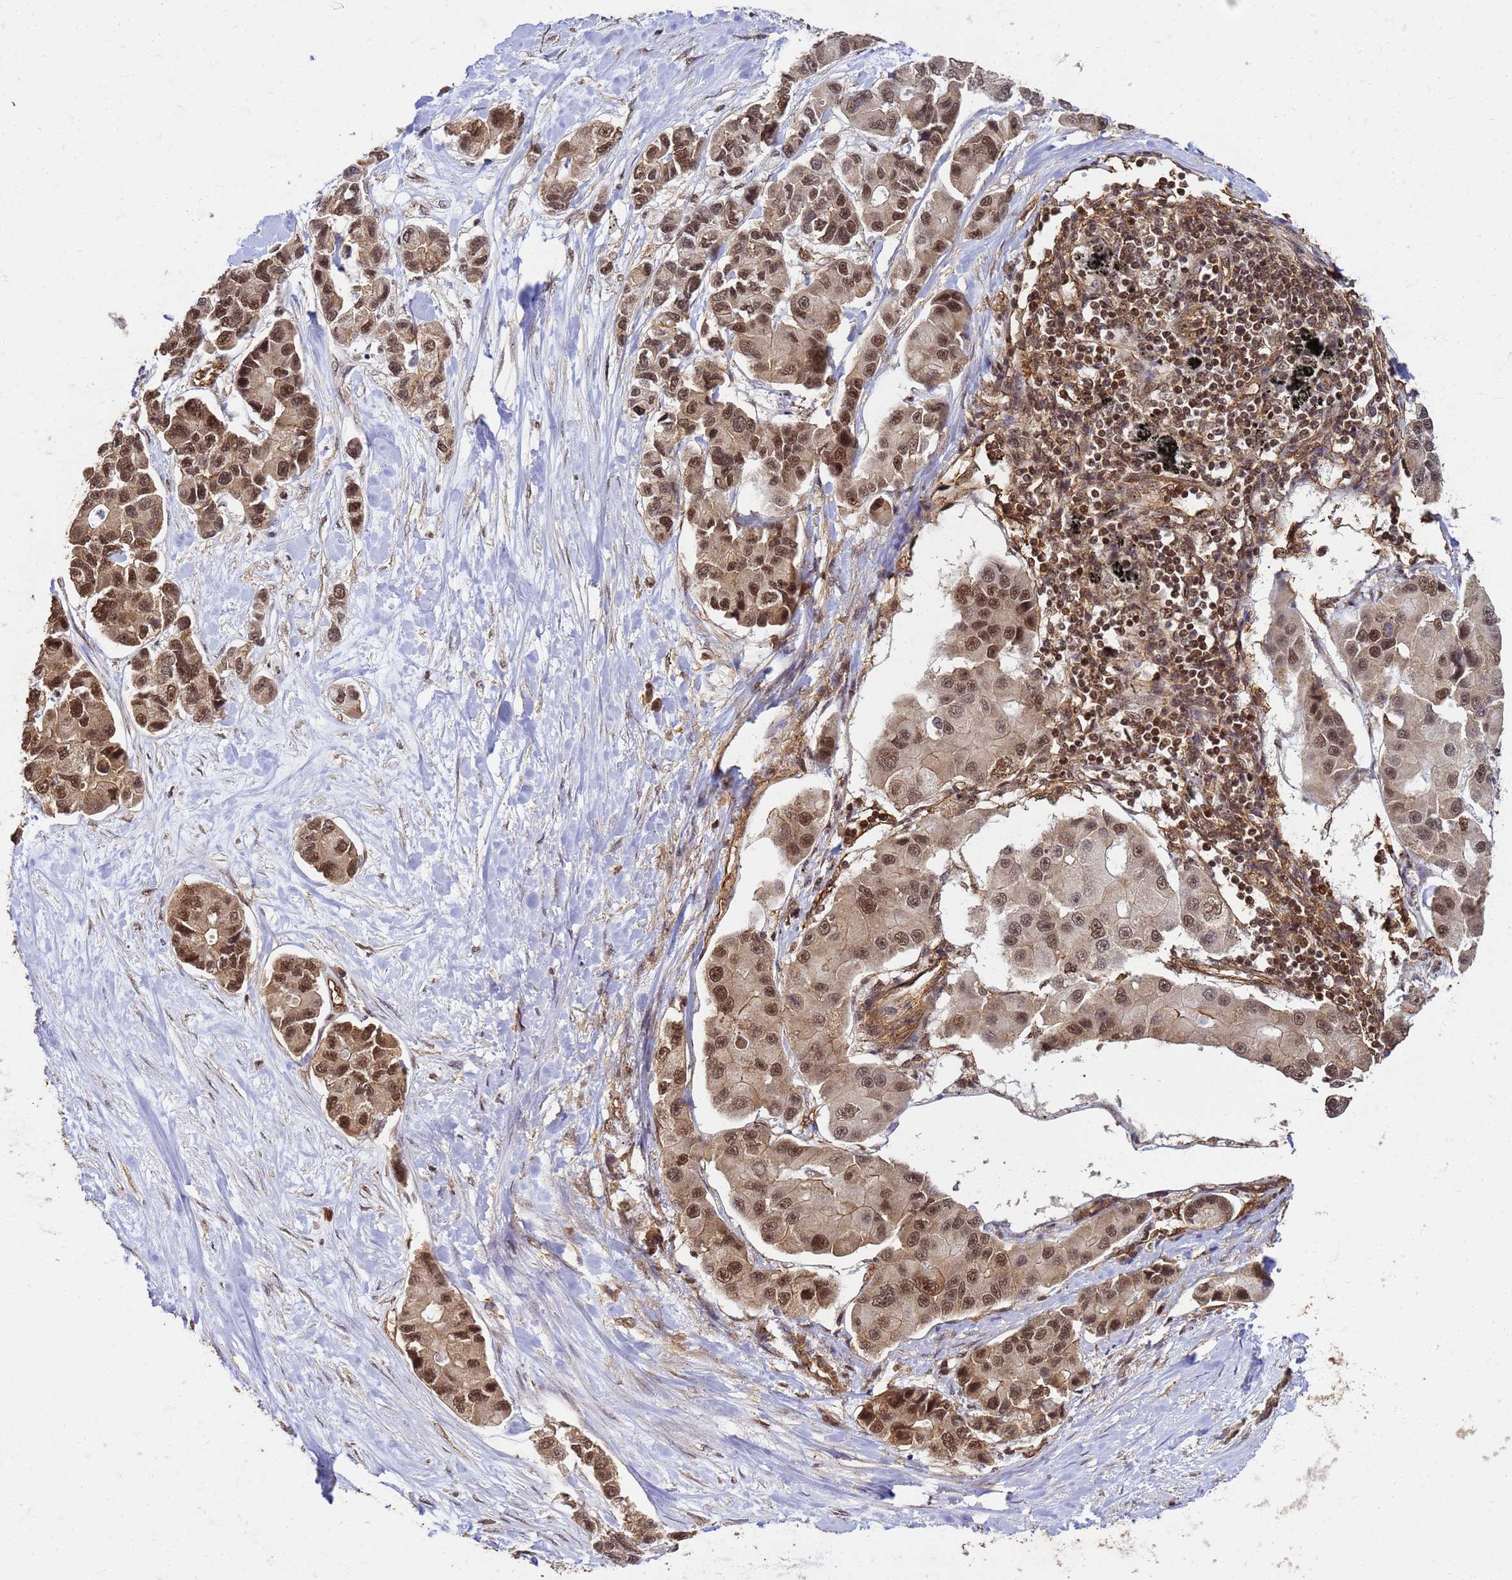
{"staining": {"intensity": "strong", "quantity": ">75%", "location": "cytoplasmic/membranous,nuclear"}, "tissue": "lung cancer", "cell_type": "Tumor cells", "image_type": "cancer", "snomed": [{"axis": "morphology", "description": "Adenocarcinoma, NOS"}, {"axis": "topography", "description": "Lung"}], "caption": "Immunohistochemical staining of human adenocarcinoma (lung) demonstrates high levels of strong cytoplasmic/membranous and nuclear protein expression in about >75% of tumor cells. The staining was performed using DAB (3,3'-diaminobenzidine), with brown indicating positive protein expression. Nuclei are stained blue with hematoxylin.", "gene": "SYF2", "patient": {"sex": "female", "age": 54}}